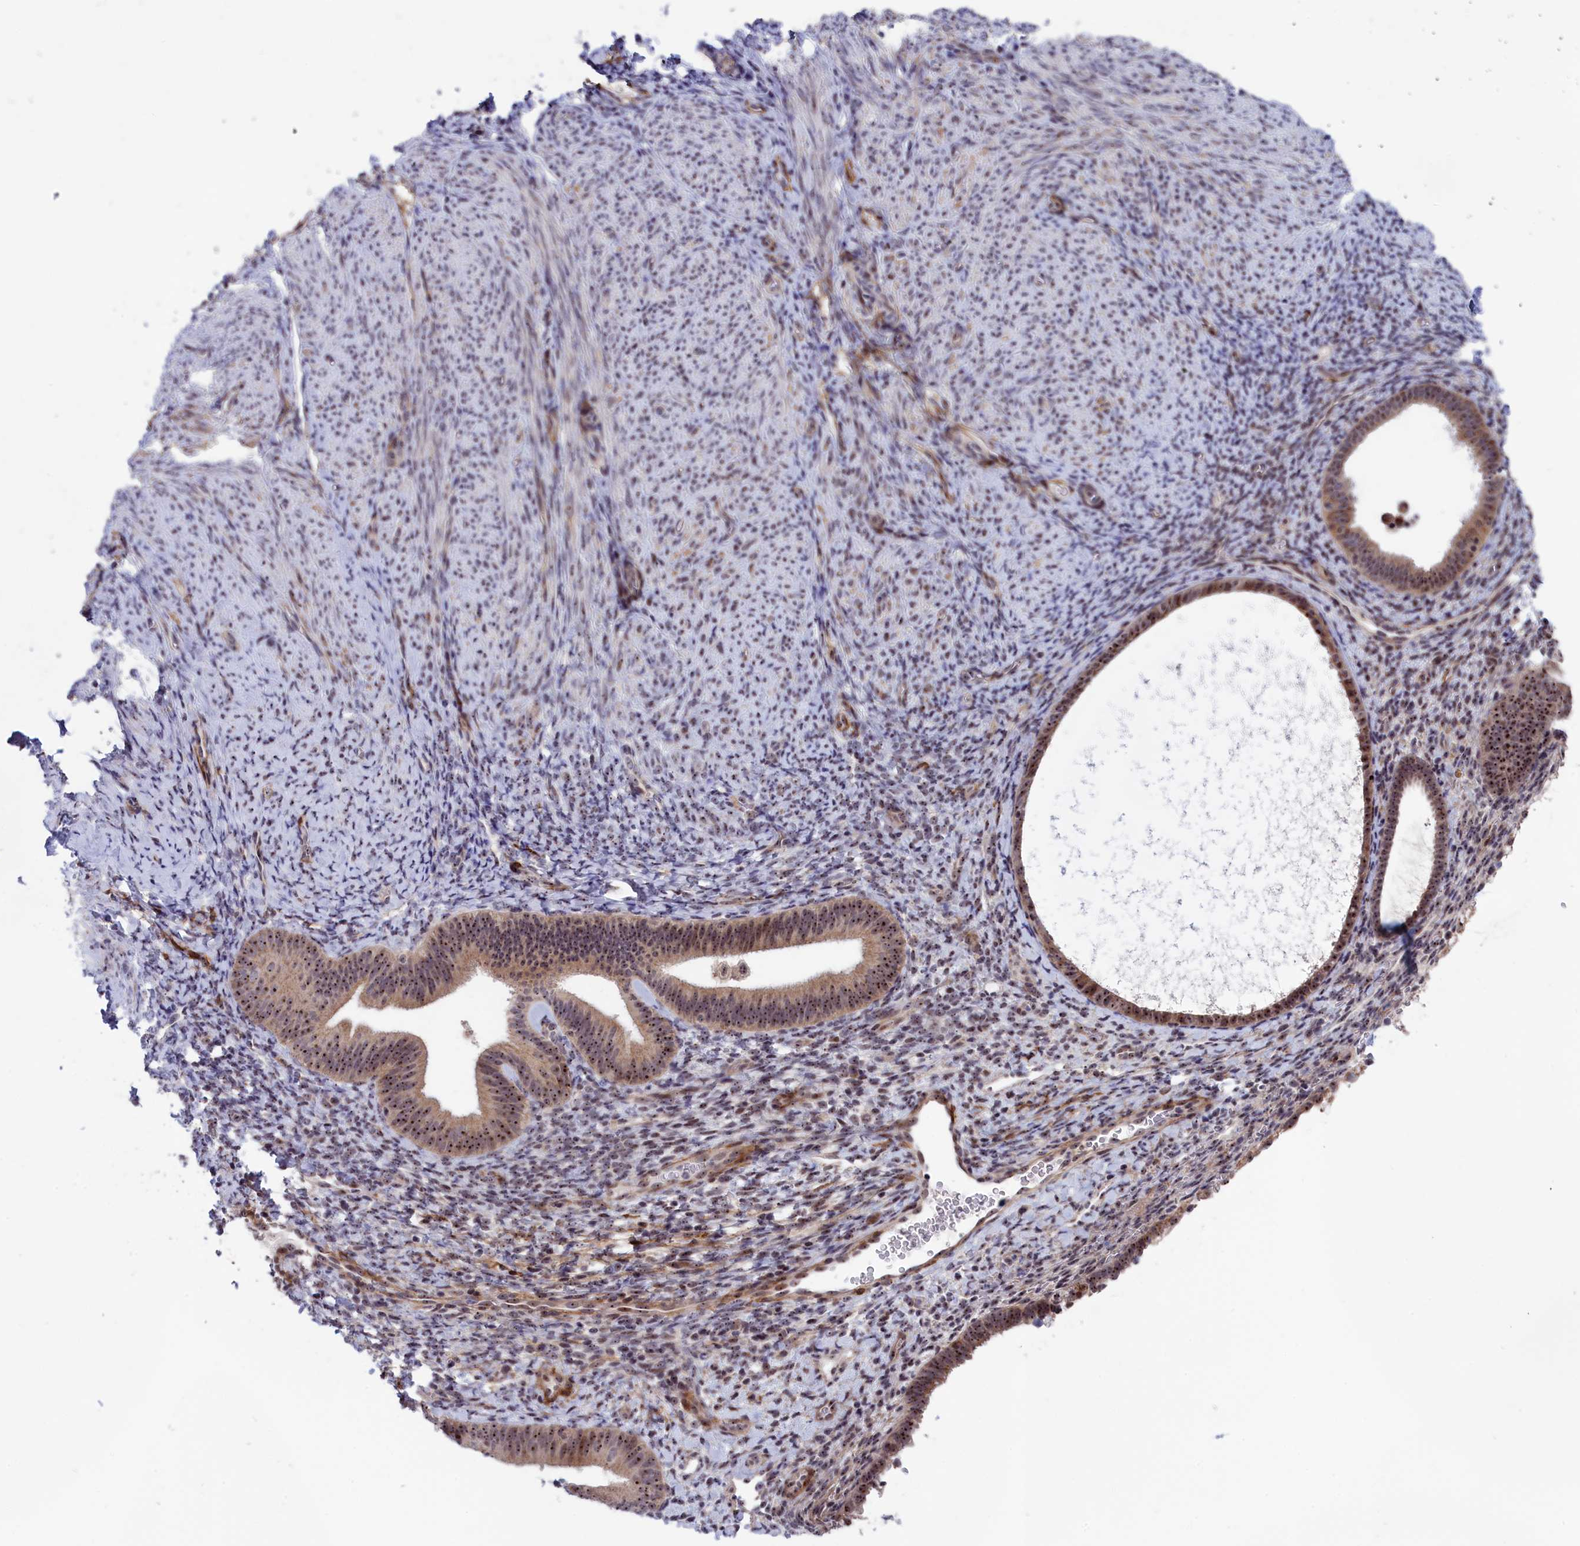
{"staining": {"intensity": "weak", "quantity": "<25%", "location": "cytoplasmic/membranous,nuclear"}, "tissue": "endometrium", "cell_type": "Cells in endometrial stroma", "image_type": "normal", "snomed": [{"axis": "morphology", "description": "Normal tissue, NOS"}, {"axis": "topography", "description": "Endometrium"}], "caption": "Human endometrium stained for a protein using immunohistochemistry (IHC) demonstrates no expression in cells in endometrial stroma.", "gene": "PPAN", "patient": {"sex": "female", "age": 65}}